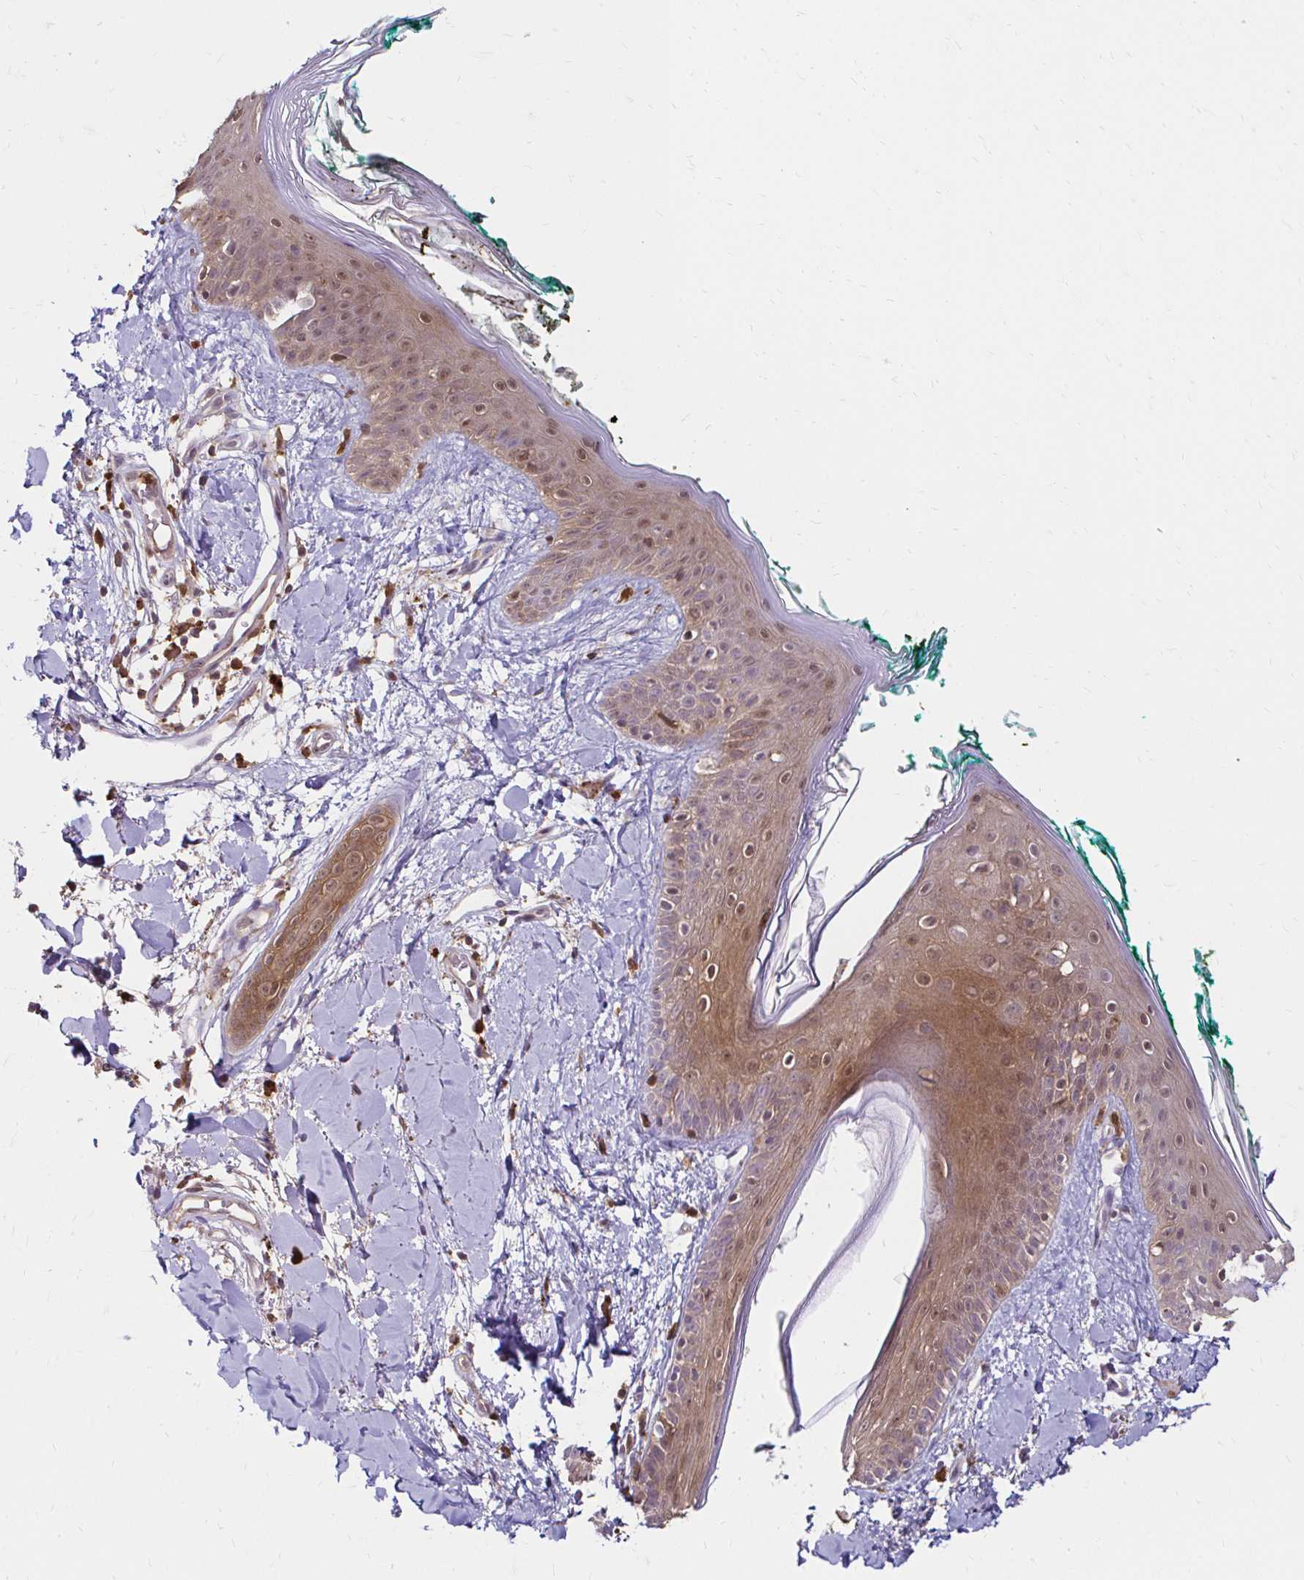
{"staining": {"intensity": "moderate", "quantity": ">75%", "location": "cytoplasmic/membranous,nuclear"}, "tissue": "skin", "cell_type": "Fibroblasts", "image_type": "normal", "snomed": [{"axis": "morphology", "description": "Normal tissue, NOS"}, {"axis": "topography", "description": "Skin"}], "caption": "Normal skin displays moderate cytoplasmic/membranous,nuclear expression in about >75% of fibroblasts.", "gene": "PYCARD", "patient": {"sex": "female", "age": 34}}